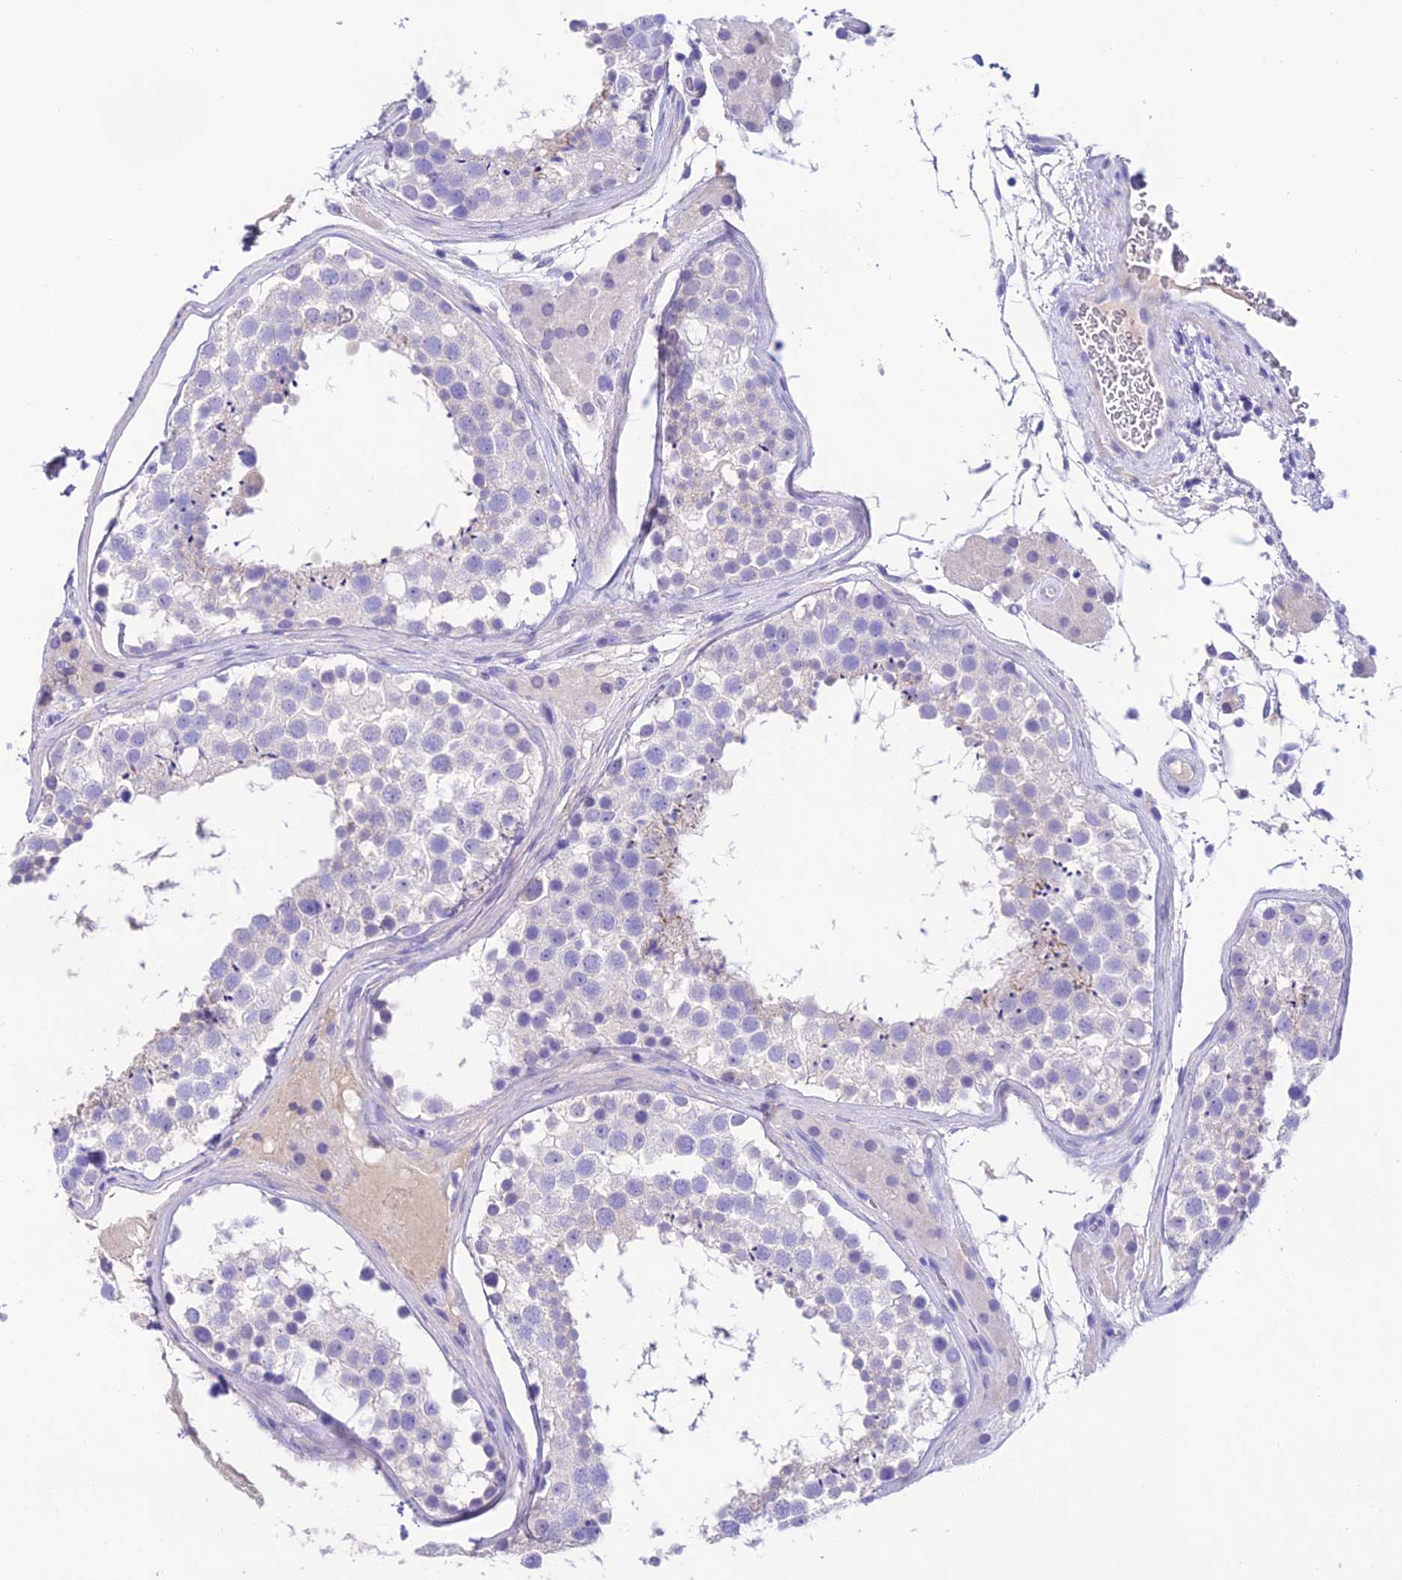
{"staining": {"intensity": "negative", "quantity": "none", "location": "none"}, "tissue": "testis", "cell_type": "Cells in seminiferous ducts", "image_type": "normal", "snomed": [{"axis": "morphology", "description": "Normal tissue, NOS"}, {"axis": "topography", "description": "Testis"}], "caption": "The immunohistochemistry histopathology image has no significant expression in cells in seminiferous ducts of testis.", "gene": "NLRP6", "patient": {"sex": "male", "age": 46}}